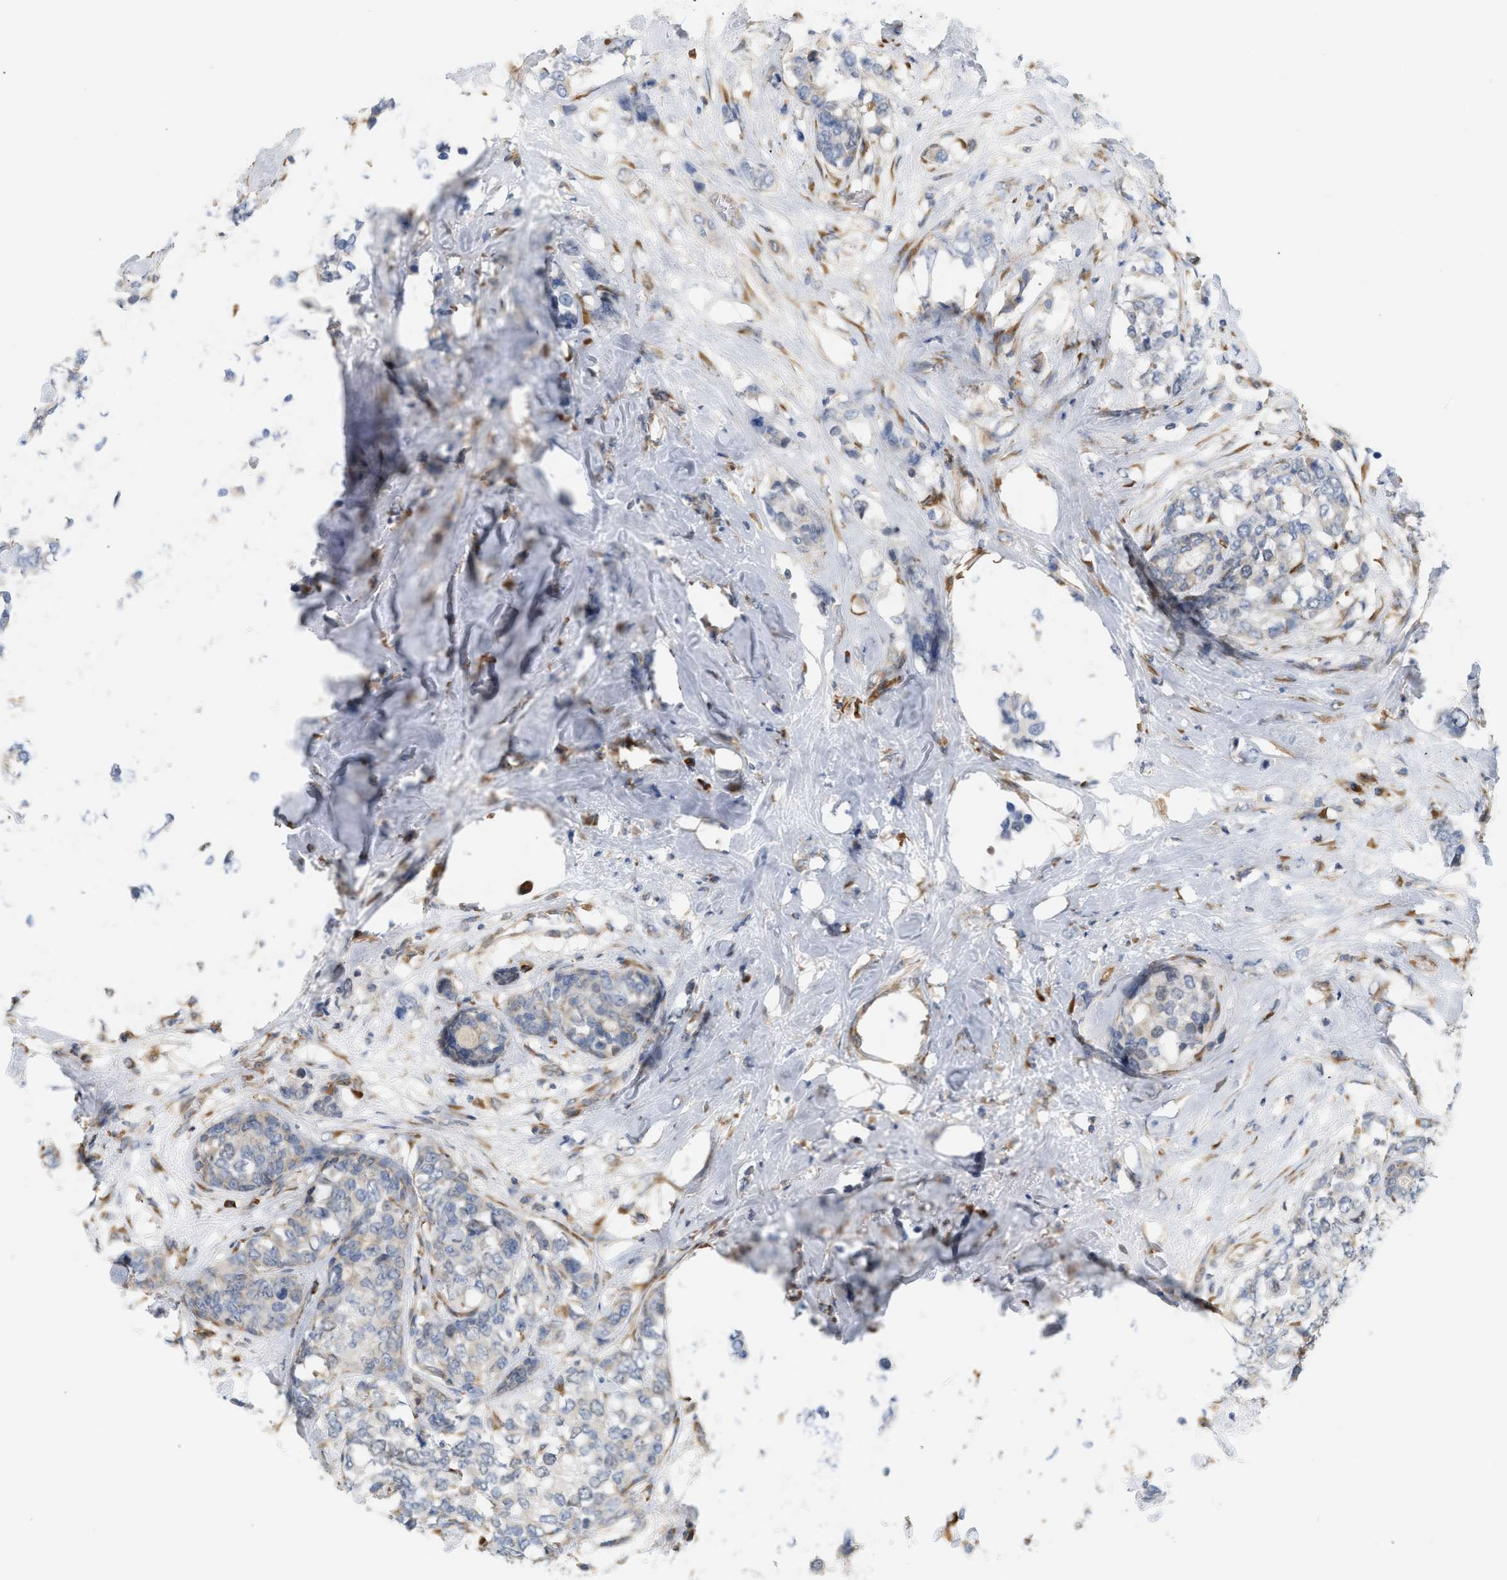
{"staining": {"intensity": "weak", "quantity": "<25%", "location": "nuclear"}, "tissue": "breast cancer", "cell_type": "Tumor cells", "image_type": "cancer", "snomed": [{"axis": "morphology", "description": "Lobular carcinoma"}, {"axis": "topography", "description": "Breast"}], "caption": "Breast lobular carcinoma stained for a protein using IHC demonstrates no staining tumor cells.", "gene": "SVOP", "patient": {"sex": "female", "age": 59}}